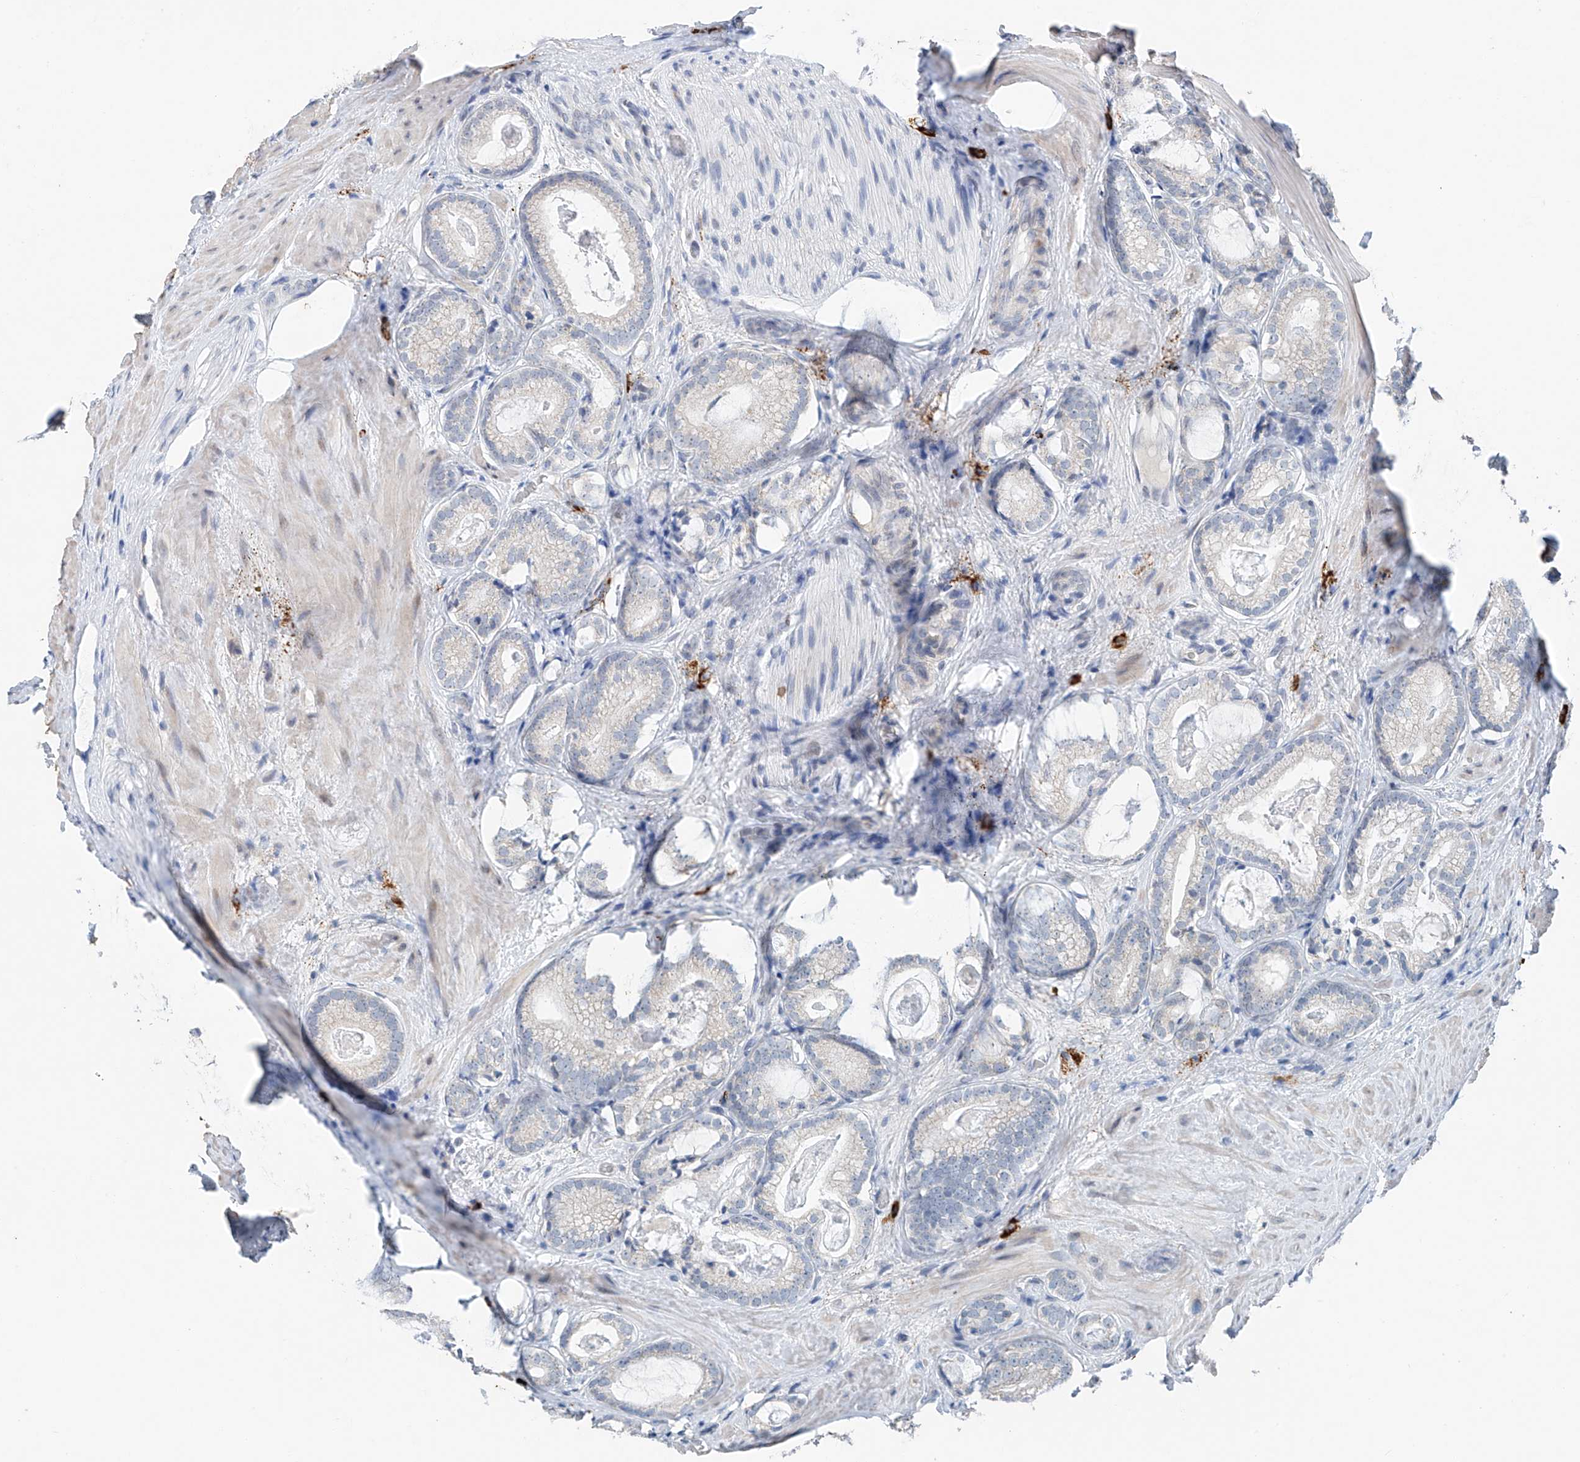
{"staining": {"intensity": "negative", "quantity": "none", "location": "none"}, "tissue": "prostate cancer", "cell_type": "Tumor cells", "image_type": "cancer", "snomed": [{"axis": "morphology", "description": "Adenocarcinoma, High grade"}, {"axis": "topography", "description": "Prostate"}], "caption": "Immunohistochemistry (IHC) photomicrograph of human prostate adenocarcinoma (high-grade) stained for a protein (brown), which exhibits no positivity in tumor cells.", "gene": "KLF15", "patient": {"sex": "male", "age": 63}}